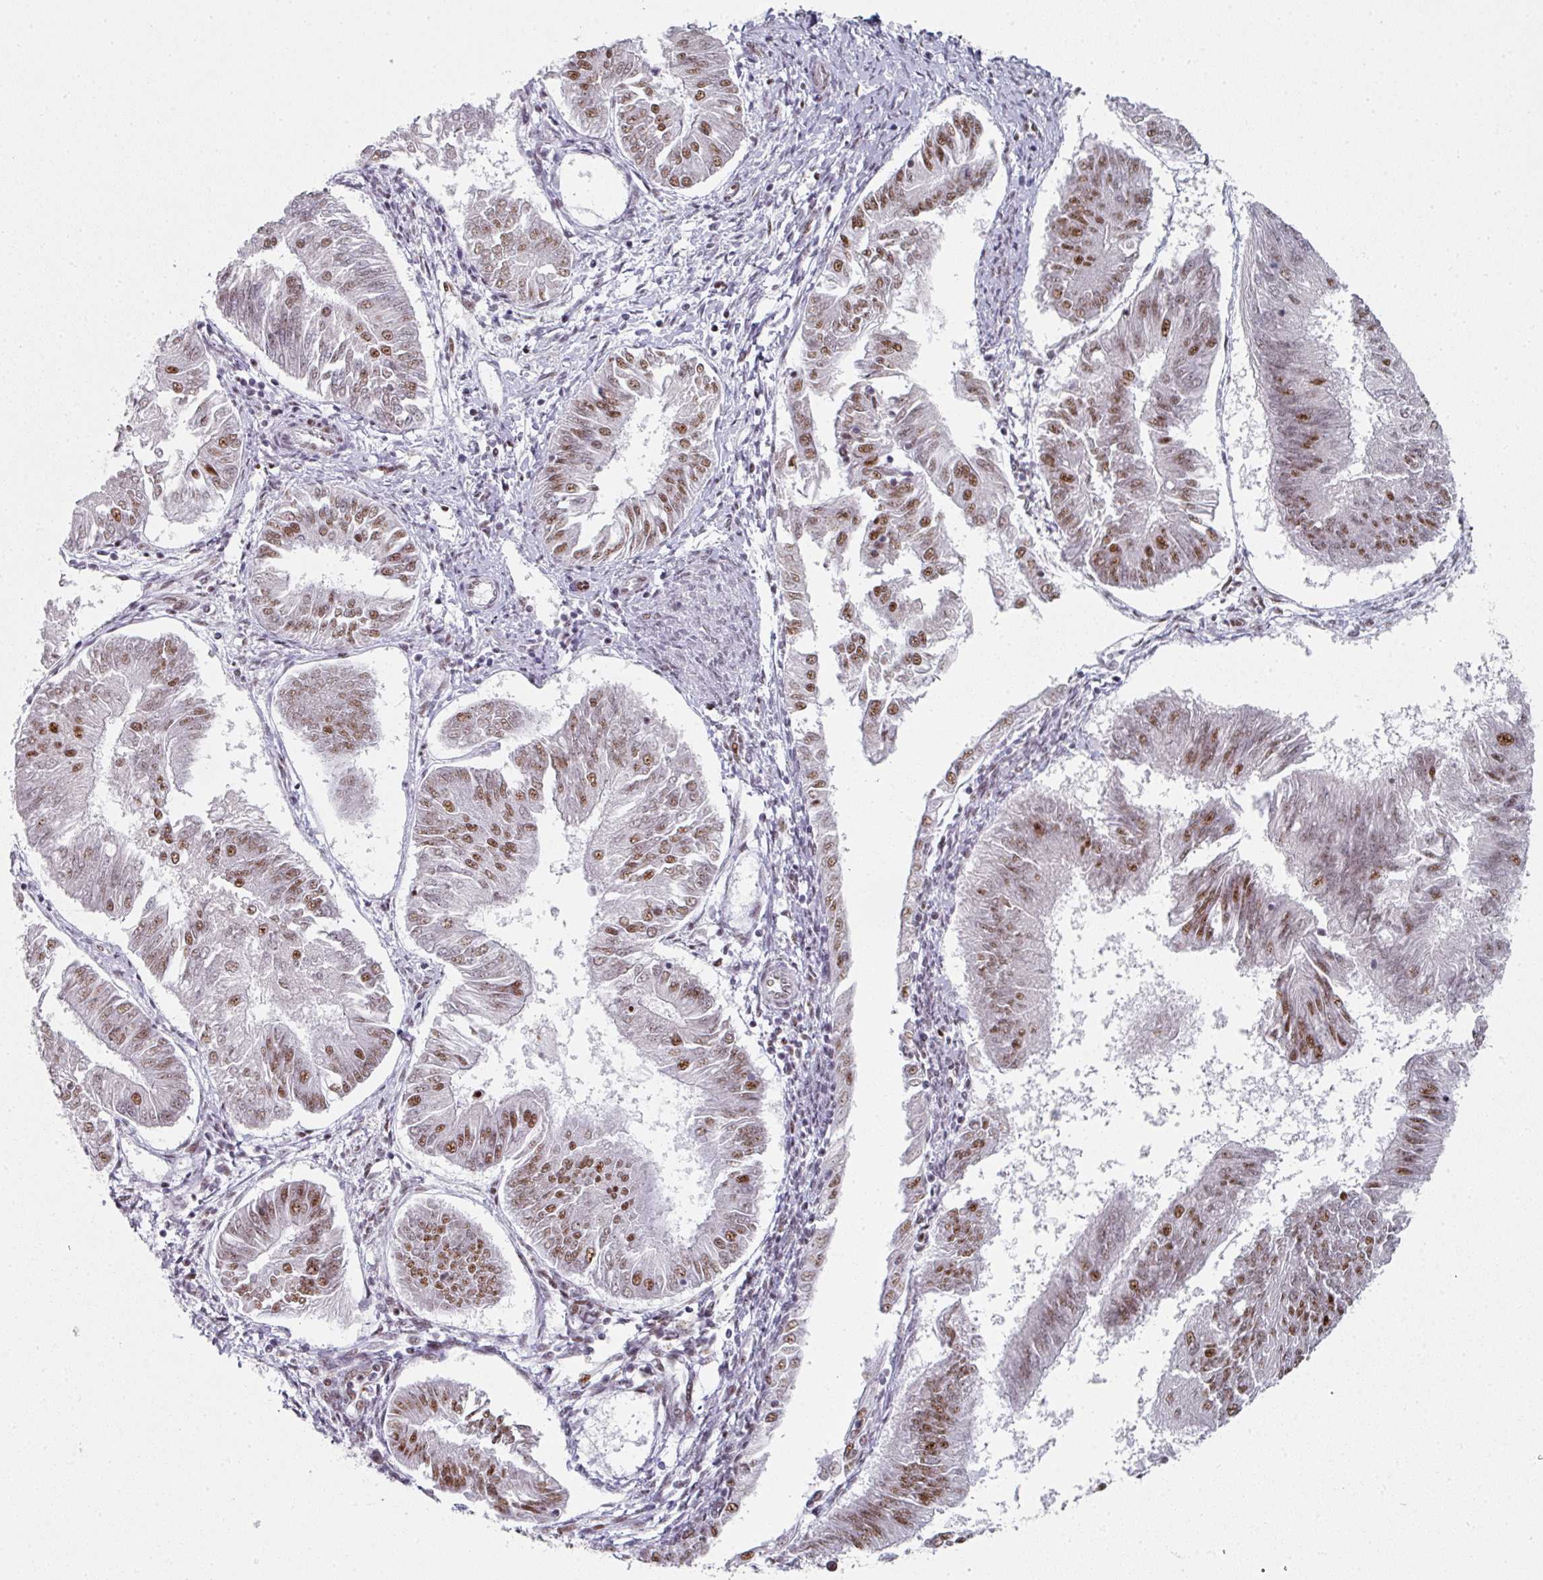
{"staining": {"intensity": "moderate", "quantity": "25%-75%", "location": "nuclear"}, "tissue": "endometrial cancer", "cell_type": "Tumor cells", "image_type": "cancer", "snomed": [{"axis": "morphology", "description": "Adenocarcinoma, NOS"}, {"axis": "topography", "description": "Endometrium"}], "caption": "Human adenocarcinoma (endometrial) stained with a brown dye shows moderate nuclear positive expression in about 25%-75% of tumor cells.", "gene": "SF3B5", "patient": {"sex": "female", "age": 58}}